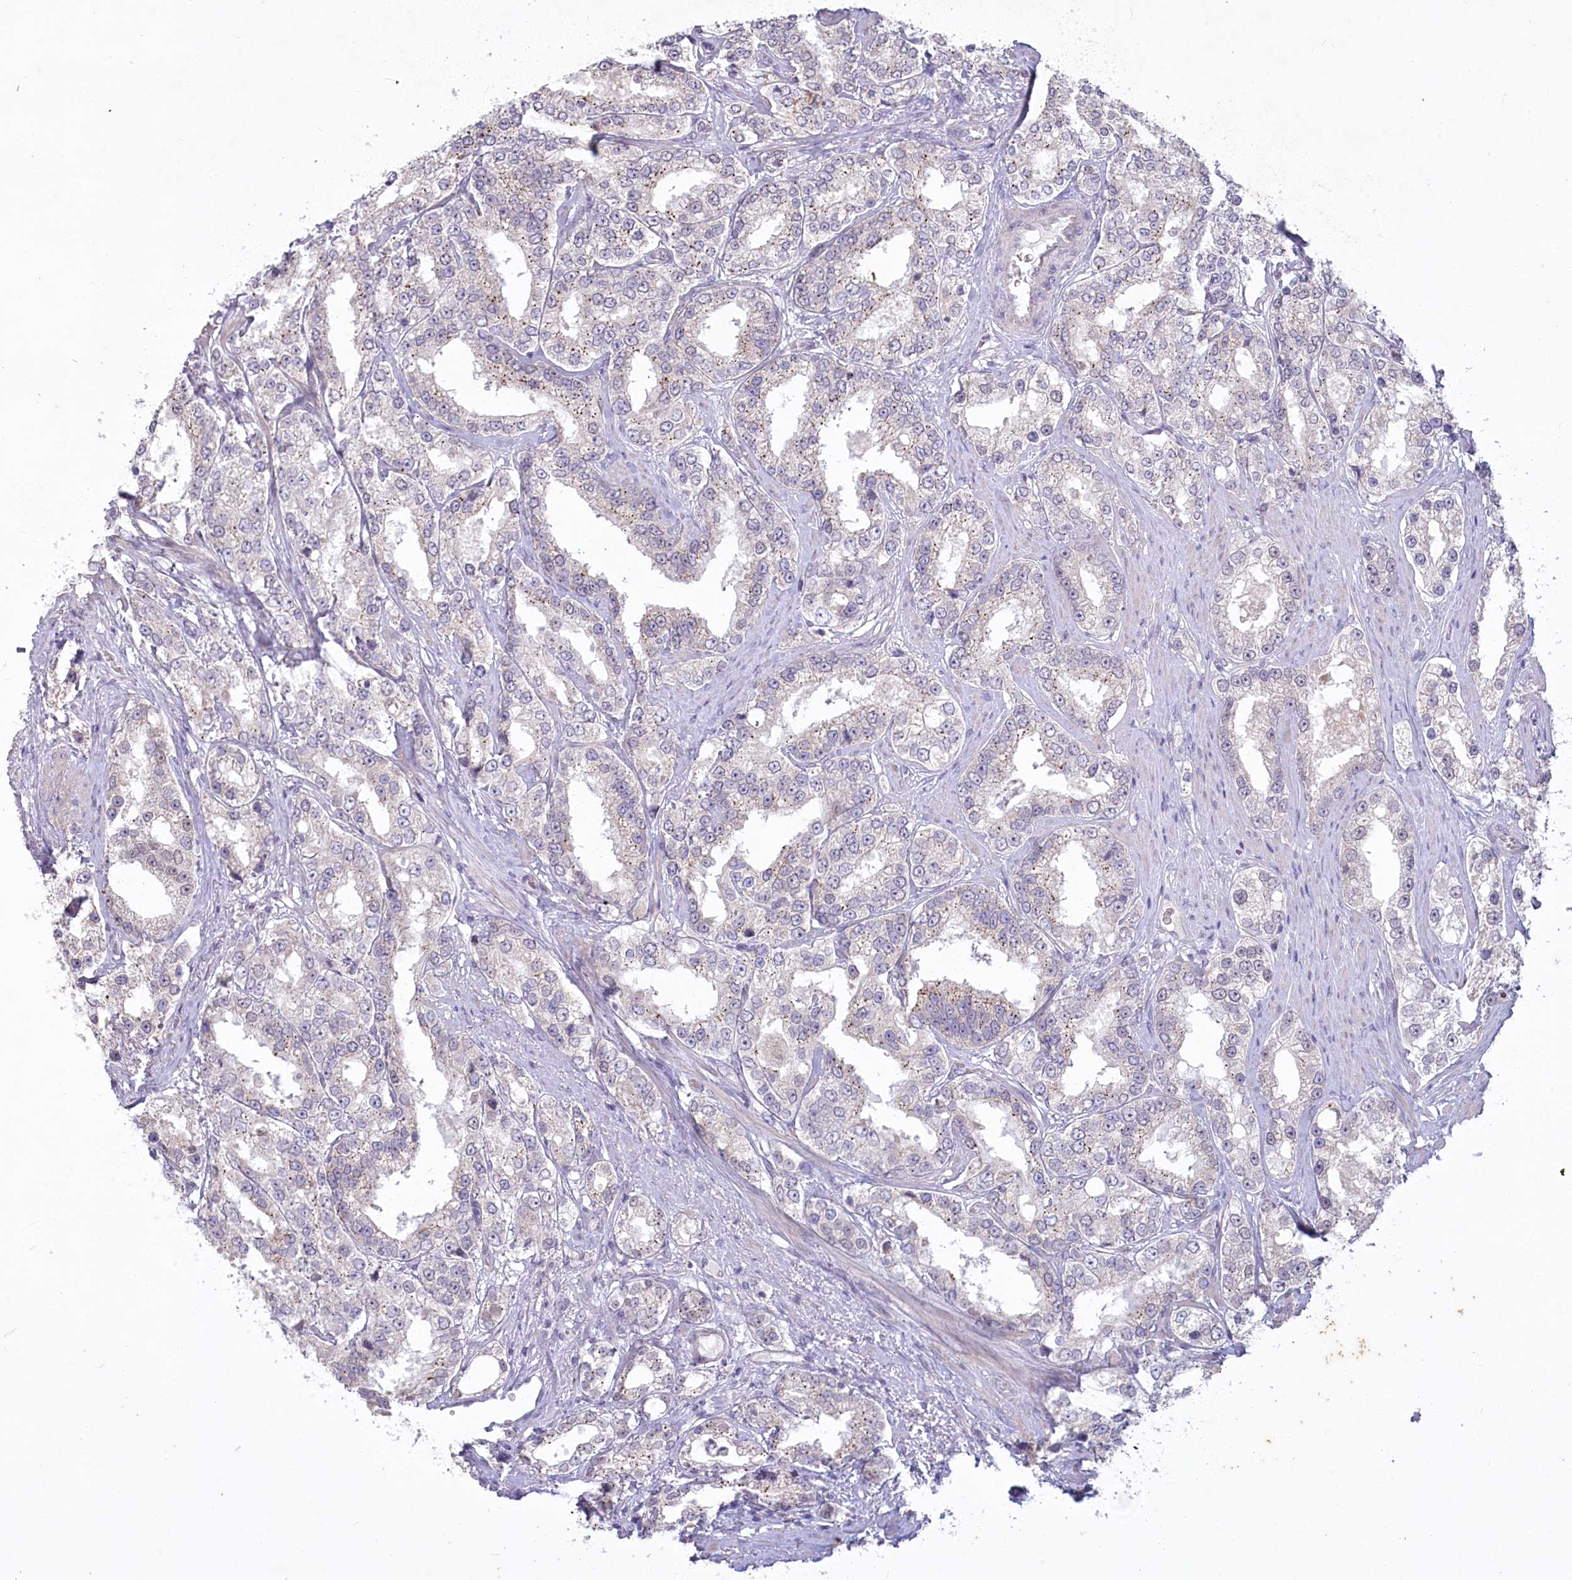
{"staining": {"intensity": "weak", "quantity": "<25%", "location": "cytoplasmic/membranous"}, "tissue": "prostate cancer", "cell_type": "Tumor cells", "image_type": "cancer", "snomed": [{"axis": "morphology", "description": "Normal tissue, NOS"}, {"axis": "morphology", "description": "Adenocarcinoma, High grade"}, {"axis": "topography", "description": "Prostate"}], "caption": "Prostate cancer was stained to show a protein in brown. There is no significant staining in tumor cells.", "gene": "ABITRAM", "patient": {"sex": "male", "age": 83}}